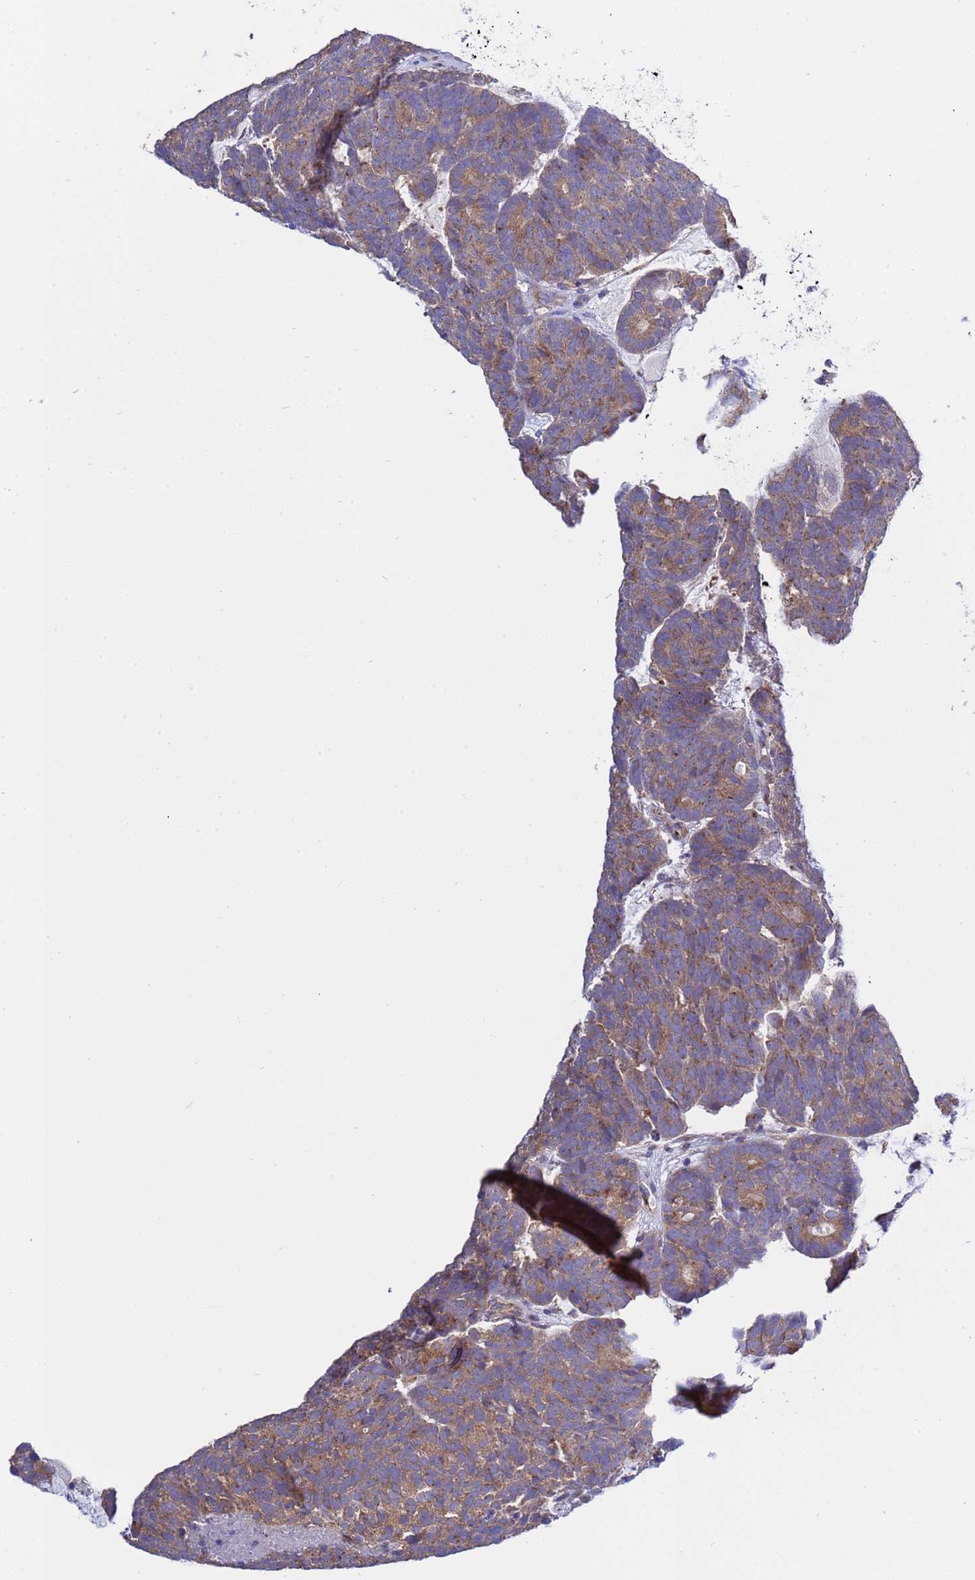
{"staining": {"intensity": "moderate", "quantity": ">75%", "location": "cytoplasmic/membranous"}, "tissue": "head and neck cancer", "cell_type": "Tumor cells", "image_type": "cancer", "snomed": [{"axis": "morphology", "description": "Adenocarcinoma, NOS"}, {"axis": "topography", "description": "Head-Neck"}], "caption": "Immunohistochemistry (IHC) staining of adenocarcinoma (head and neck), which exhibits medium levels of moderate cytoplasmic/membranous expression in about >75% of tumor cells indicating moderate cytoplasmic/membranous protein positivity. The staining was performed using DAB (3,3'-diaminobenzidine) (brown) for protein detection and nuclei were counterstained in hematoxylin (blue).", "gene": "ANAPC1", "patient": {"sex": "female", "age": 81}}